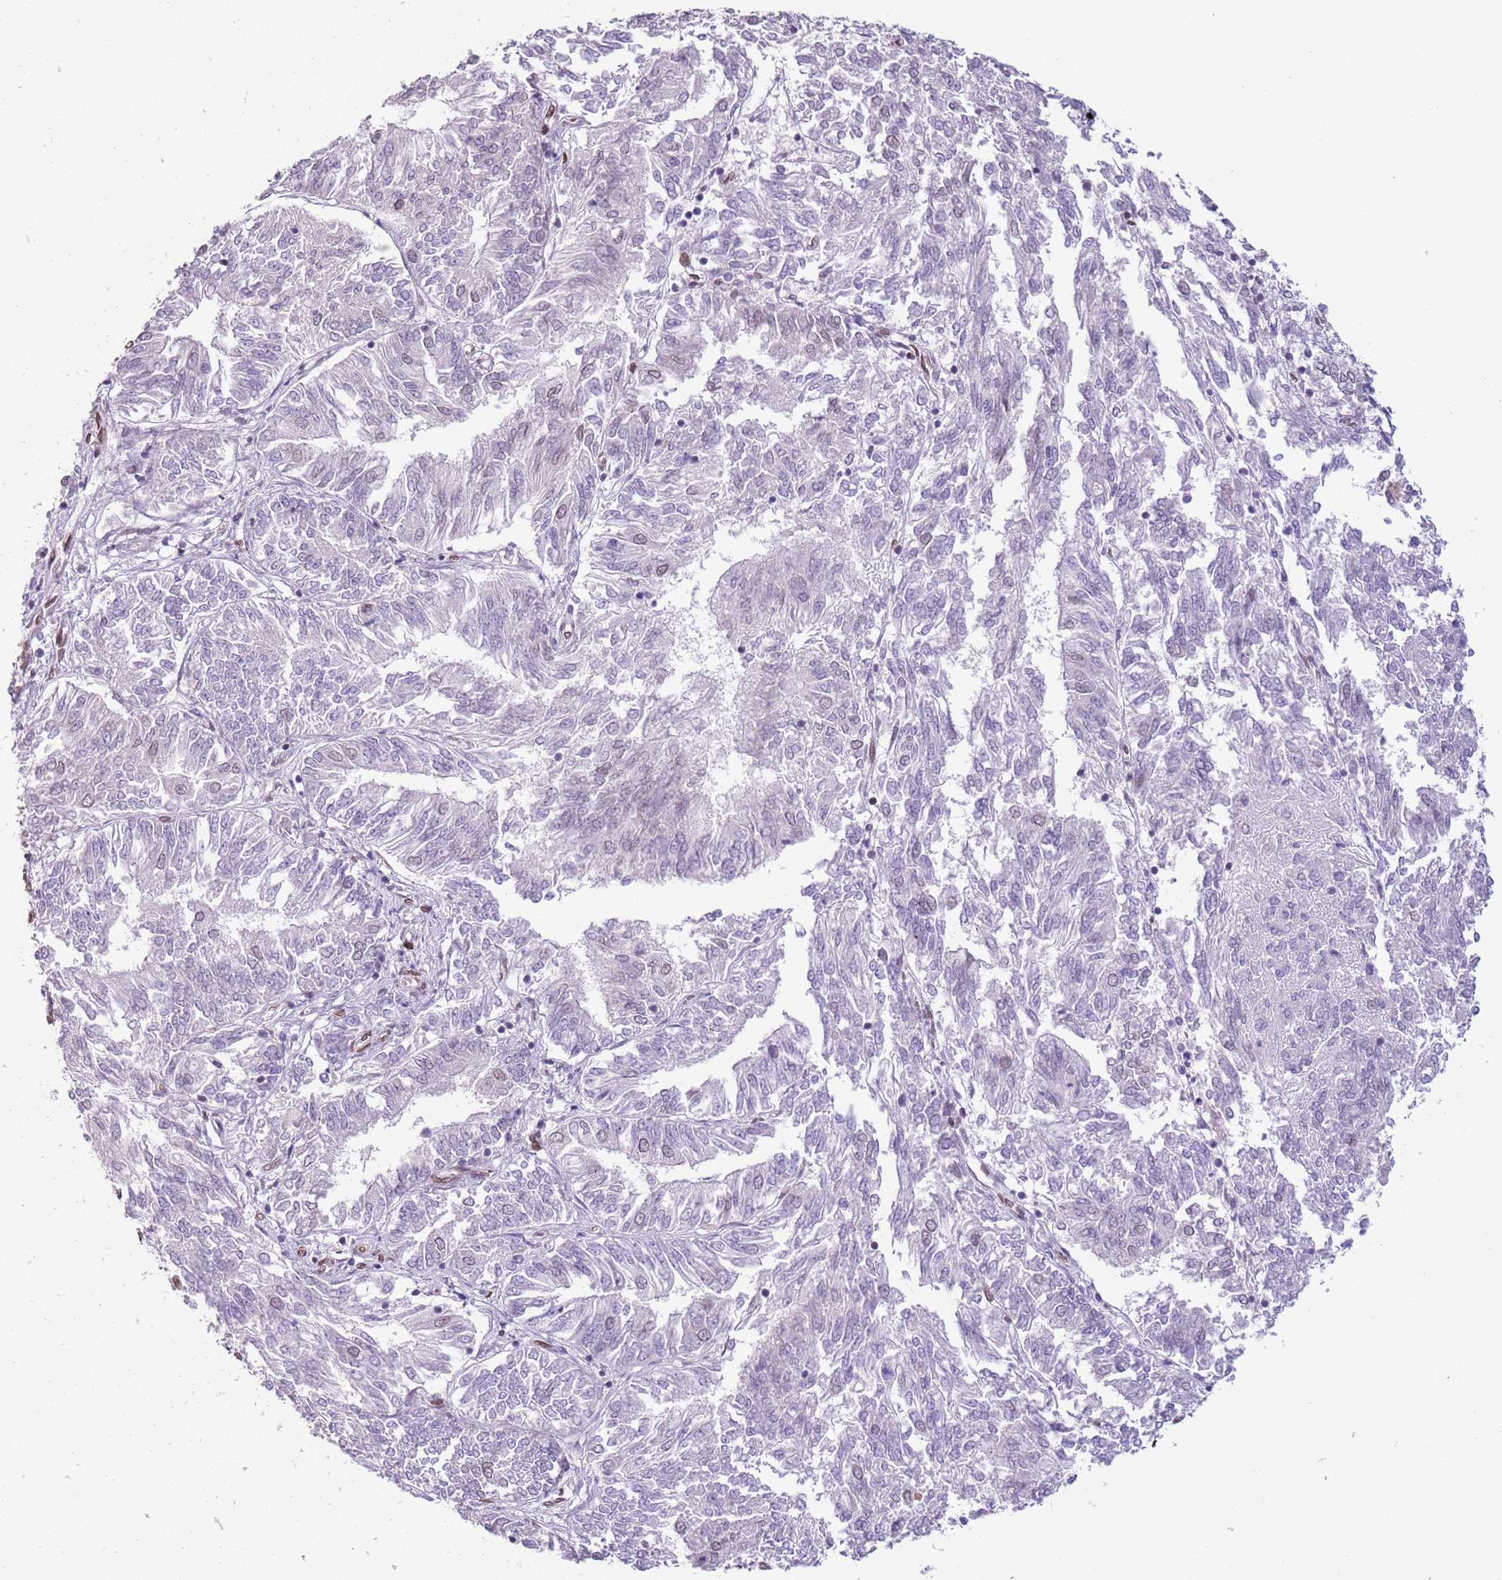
{"staining": {"intensity": "negative", "quantity": "none", "location": "none"}, "tissue": "endometrial cancer", "cell_type": "Tumor cells", "image_type": "cancer", "snomed": [{"axis": "morphology", "description": "Adenocarcinoma, NOS"}, {"axis": "topography", "description": "Endometrium"}], "caption": "Tumor cells are negative for protein expression in human endometrial cancer. The staining is performed using DAB (3,3'-diaminobenzidine) brown chromogen with nuclei counter-stained in using hematoxylin.", "gene": "ZGLP1", "patient": {"sex": "female", "age": 58}}